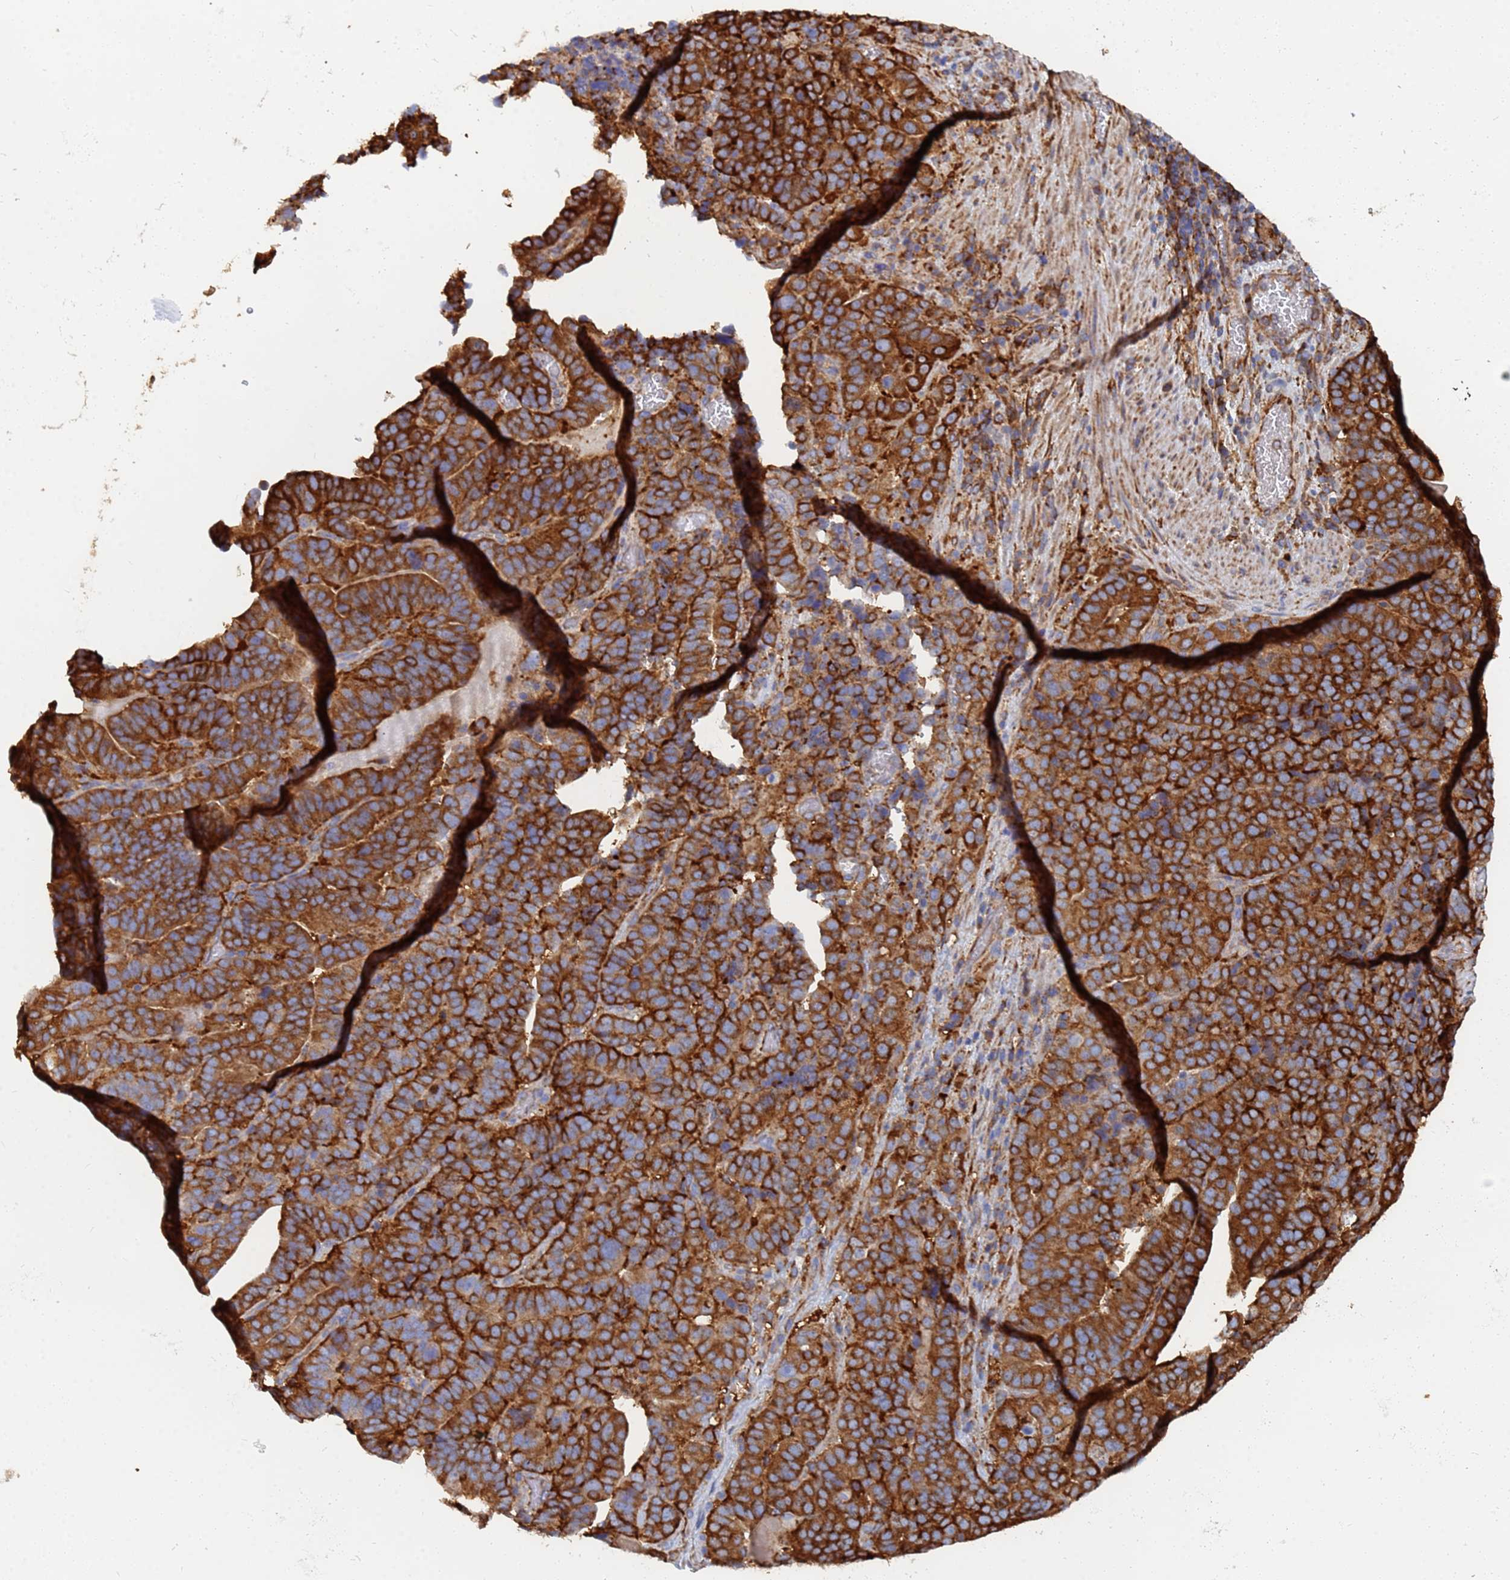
{"staining": {"intensity": "strong", "quantity": ">75%", "location": "cytoplasmic/membranous"}, "tissue": "stomach cancer", "cell_type": "Tumor cells", "image_type": "cancer", "snomed": [{"axis": "morphology", "description": "Adenocarcinoma, NOS"}, {"axis": "topography", "description": "Stomach"}], "caption": "Immunohistochemistry photomicrograph of adenocarcinoma (stomach) stained for a protein (brown), which exhibits high levels of strong cytoplasmic/membranous positivity in approximately >75% of tumor cells.", "gene": "GPR42", "patient": {"sex": "male", "age": 48}}